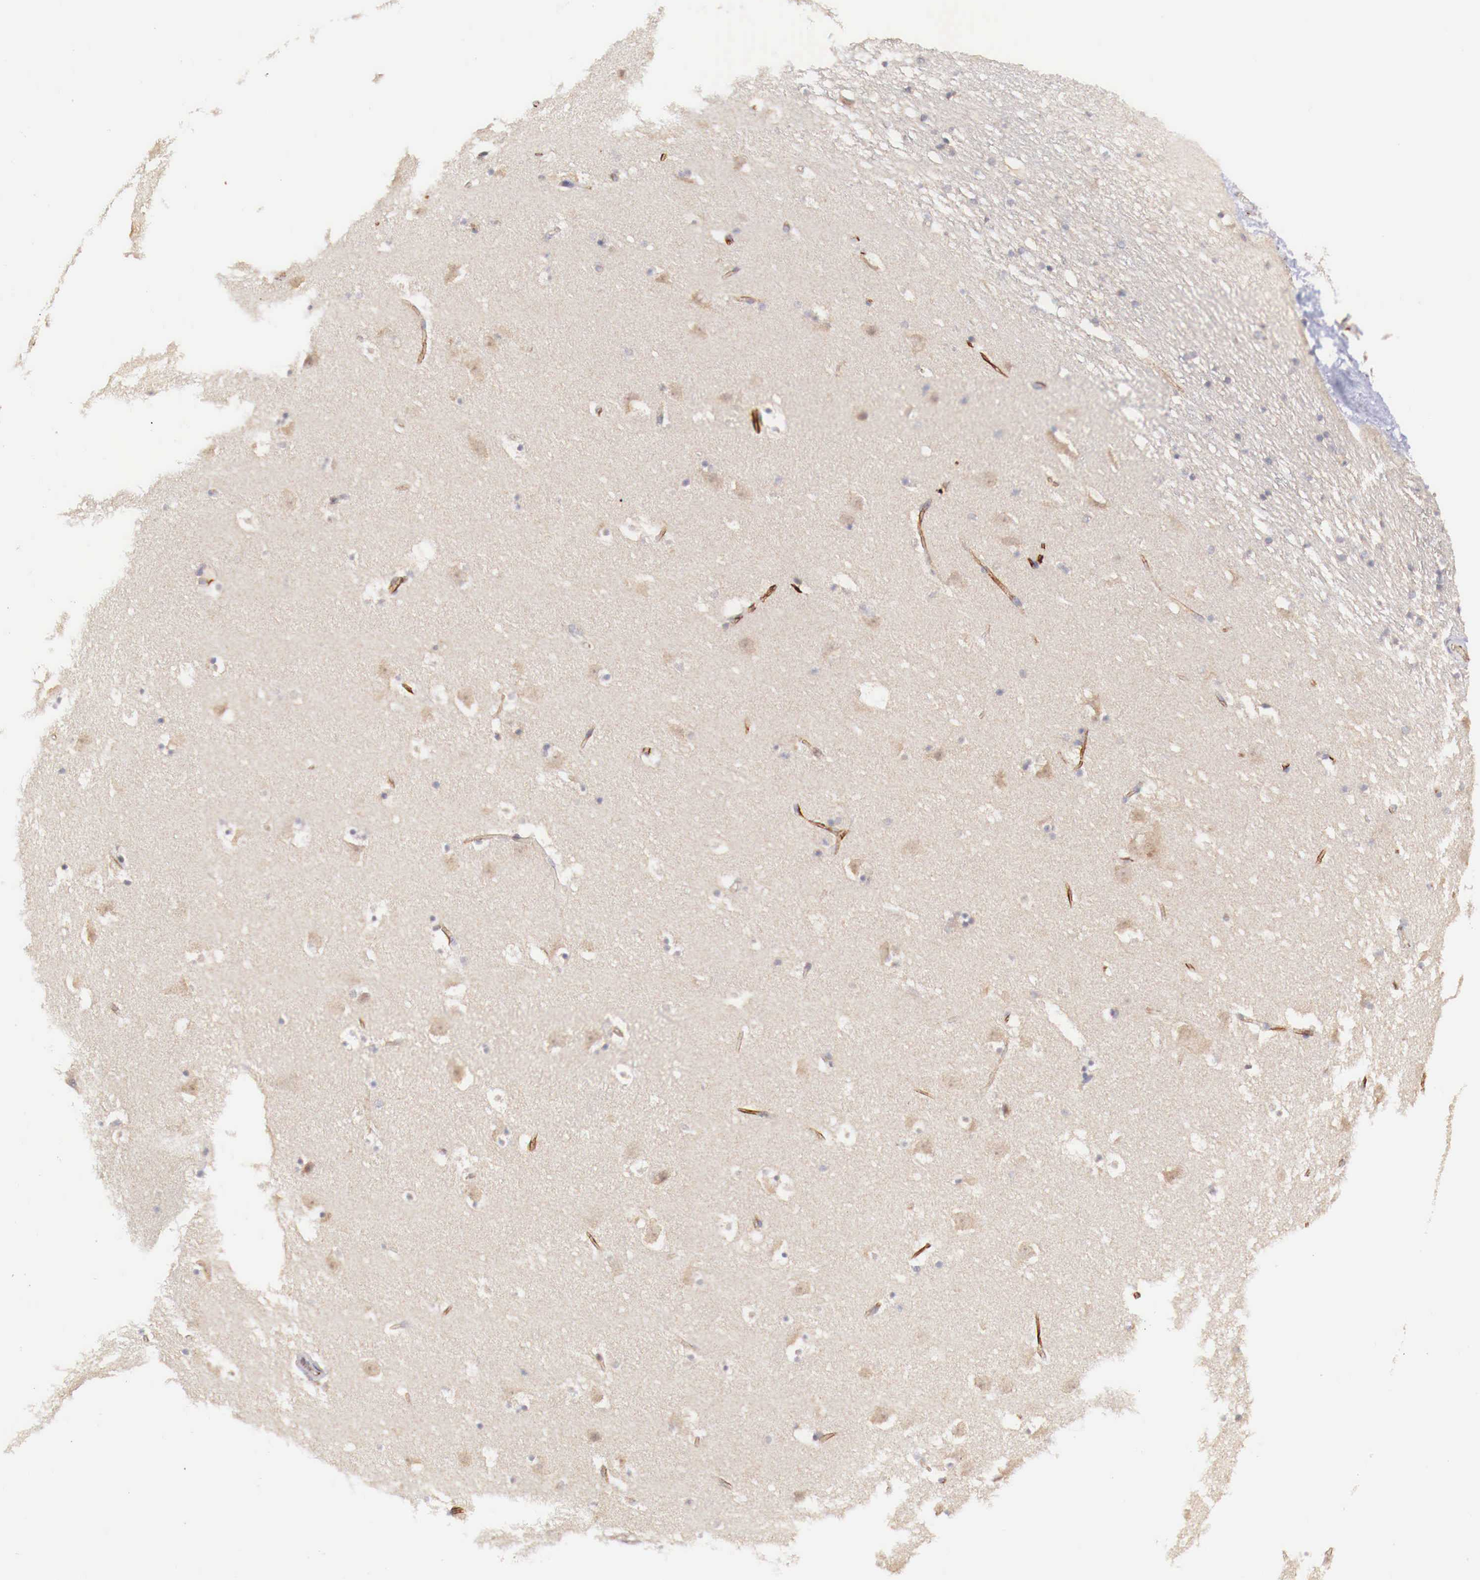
{"staining": {"intensity": "negative", "quantity": "none", "location": "none"}, "tissue": "caudate", "cell_type": "Glial cells", "image_type": "normal", "snomed": [{"axis": "morphology", "description": "Normal tissue, NOS"}, {"axis": "topography", "description": "Lateral ventricle wall"}], "caption": "Immunohistochemistry (IHC) of unremarkable caudate demonstrates no positivity in glial cells. Nuclei are stained in blue.", "gene": "WT1", "patient": {"sex": "male", "age": 45}}